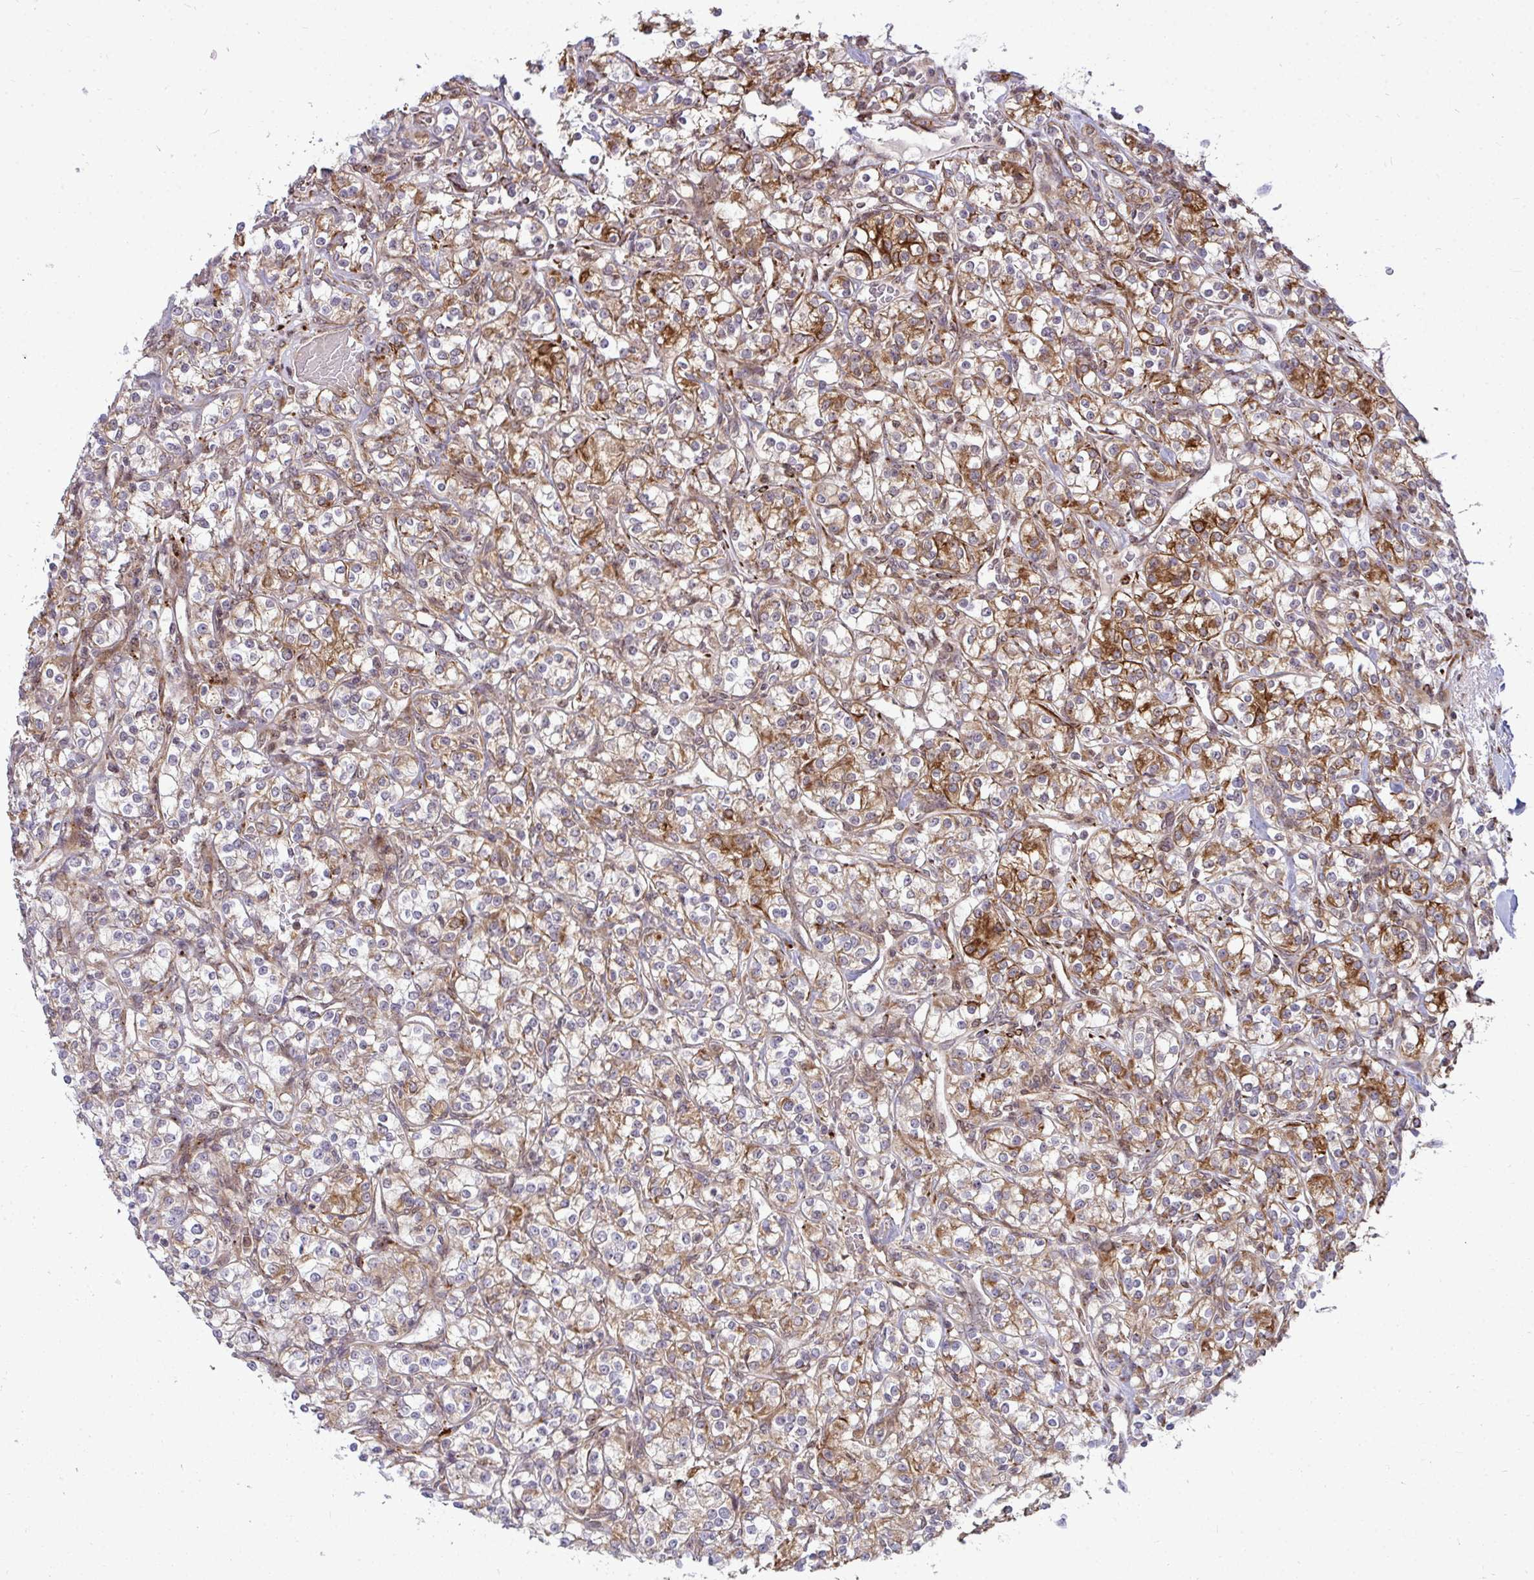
{"staining": {"intensity": "moderate", "quantity": ">75%", "location": "cytoplasmic/membranous"}, "tissue": "renal cancer", "cell_type": "Tumor cells", "image_type": "cancer", "snomed": [{"axis": "morphology", "description": "Adenocarcinoma, NOS"}, {"axis": "topography", "description": "Kidney"}], "caption": "An image of human renal cancer (adenocarcinoma) stained for a protein reveals moderate cytoplasmic/membranous brown staining in tumor cells.", "gene": "TRIM44", "patient": {"sex": "male", "age": 77}}